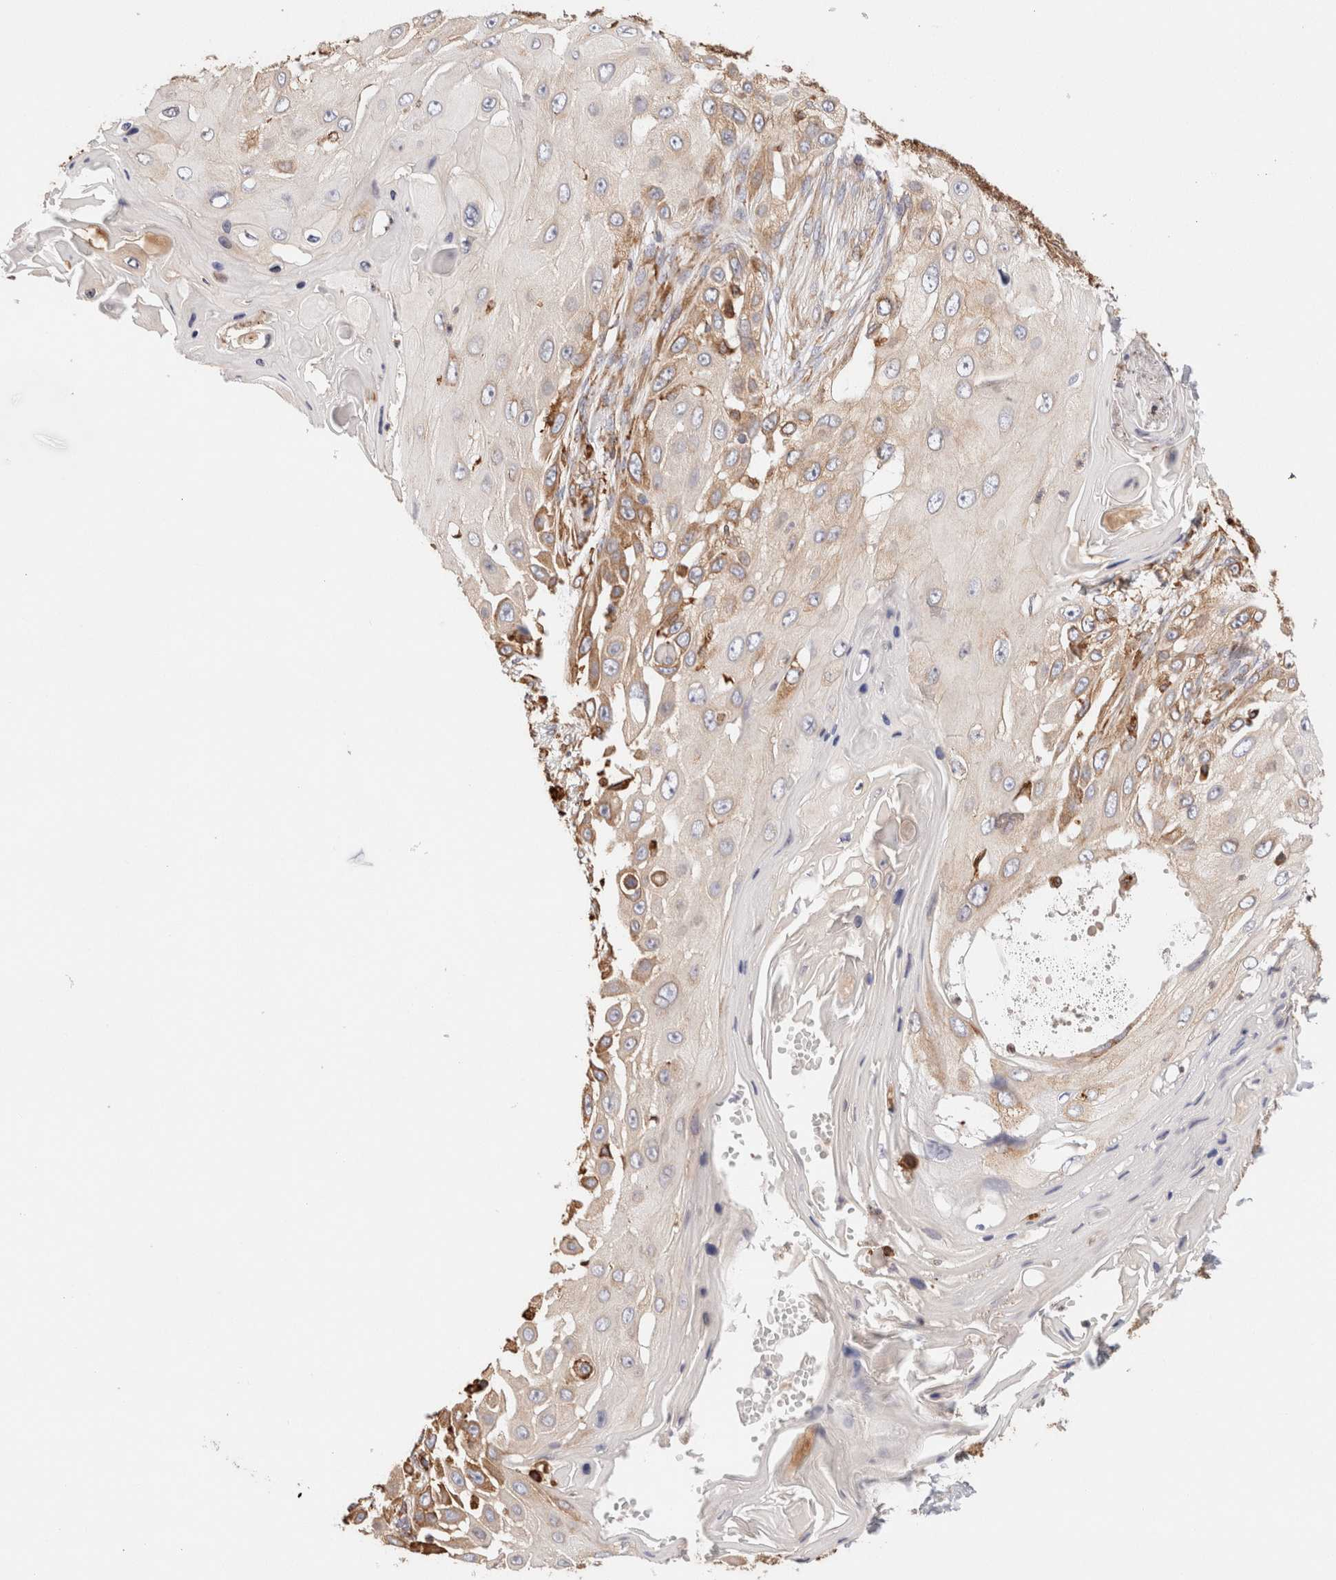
{"staining": {"intensity": "moderate", "quantity": "25%-75%", "location": "cytoplasmic/membranous"}, "tissue": "skin cancer", "cell_type": "Tumor cells", "image_type": "cancer", "snomed": [{"axis": "morphology", "description": "Squamous cell carcinoma, NOS"}, {"axis": "topography", "description": "Skin"}], "caption": "A high-resolution histopathology image shows immunohistochemistry (IHC) staining of skin squamous cell carcinoma, which exhibits moderate cytoplasmic/membranous positivity in about 25%-75% of tumor cells.", "gene": "FER", "patient": {"sex": "female", "age": 44}}